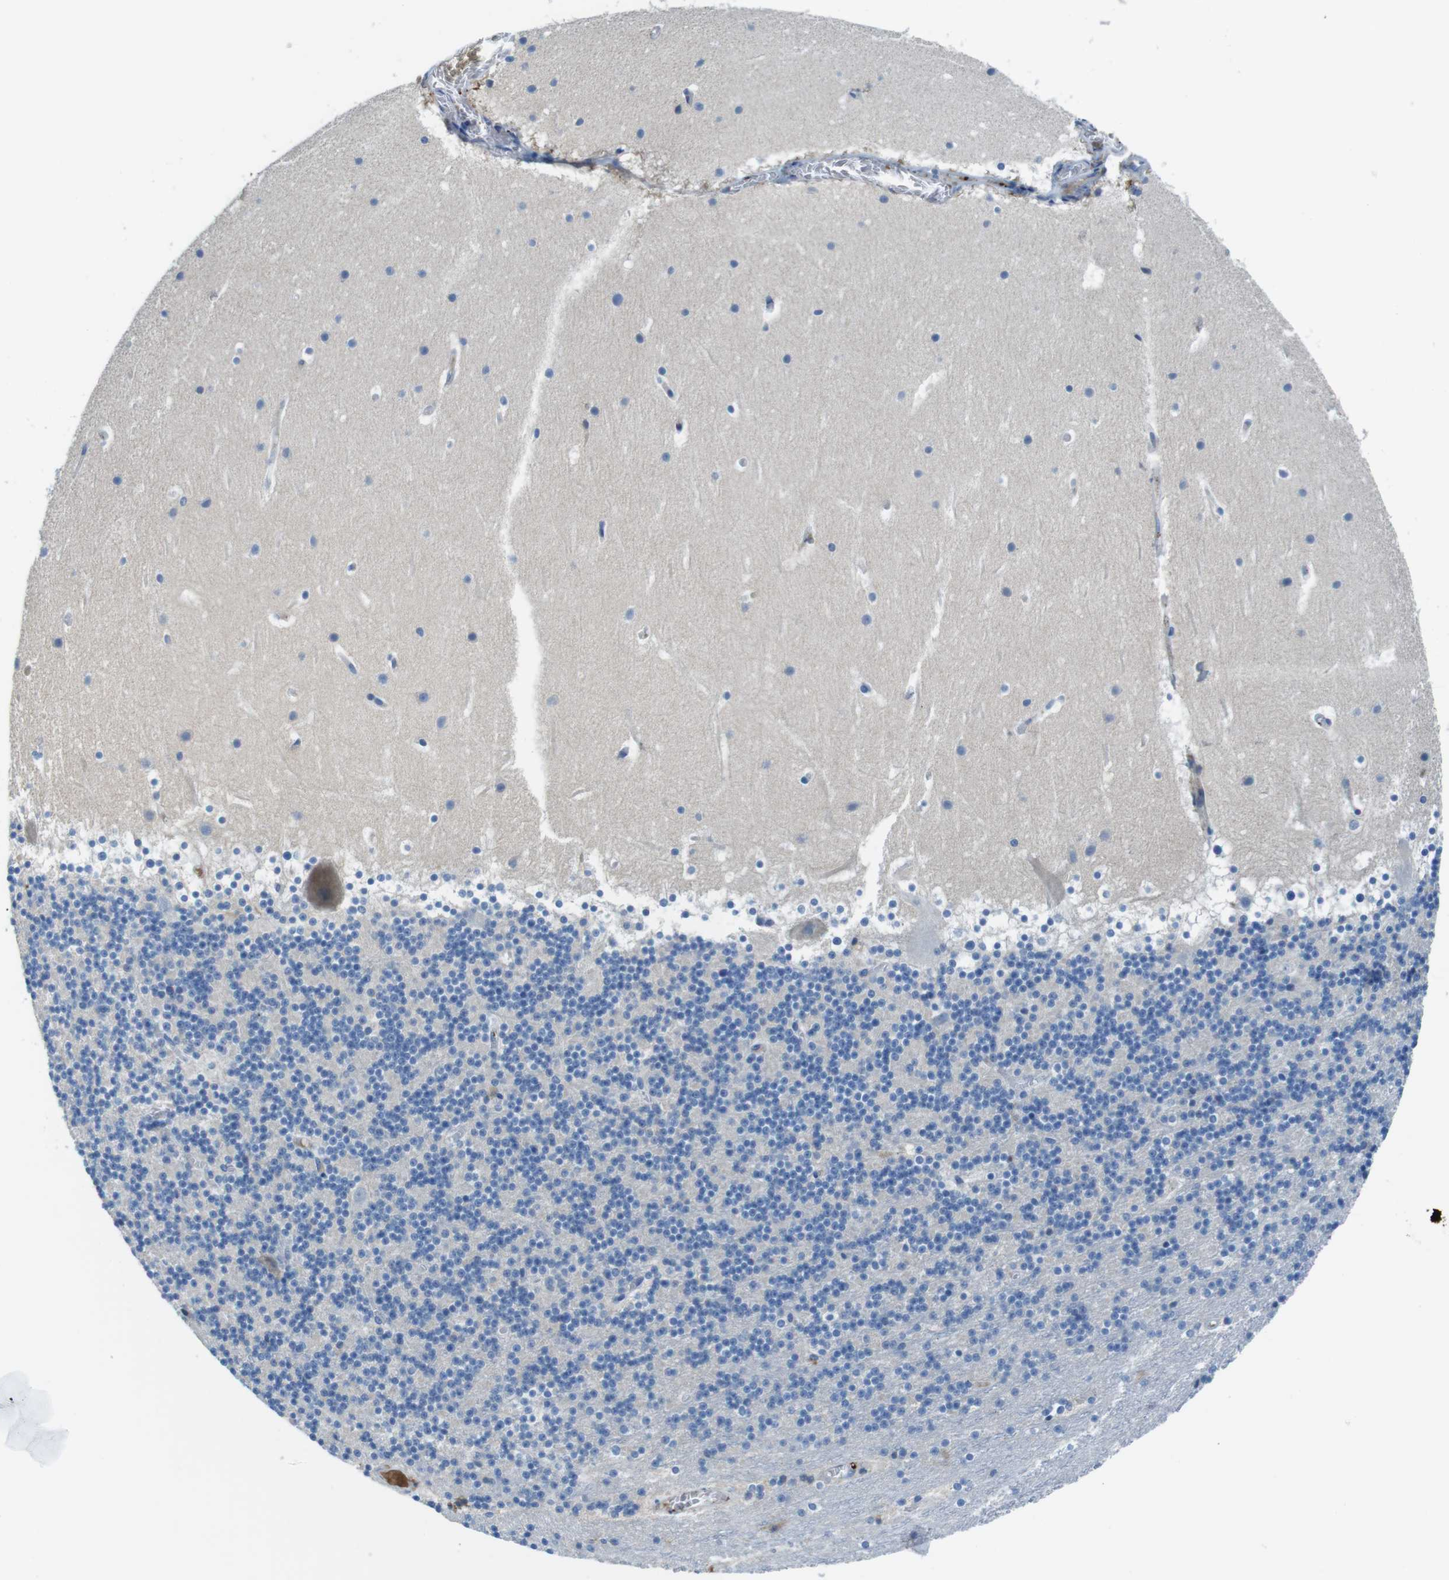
{"staining": {"intensity": "negative", "quantity": "none", "location": "none"}, "tissue": "cerebellum", "cell_type": "Cells in granular layer", "image_type": "normal", "snomed": [{"axis": "morphology", "description": "Normal tissue, NOS"}, {"axis": "topography", "description": "Cerebellum"}], "caption": "A high-resolution micrograph shows immunohistochemistry staining of normal cerebellum, which reveals no significant staining in cells in granular layer. Brightfield microscopy of immunohistochemistry stained with DAB (3,3'-diaminobenzidine) (brown) and hematoxylin (blue), captured at high magnification.", "gene": "TMPRSS15", "patient": {"sex": "male", "age": 45}}